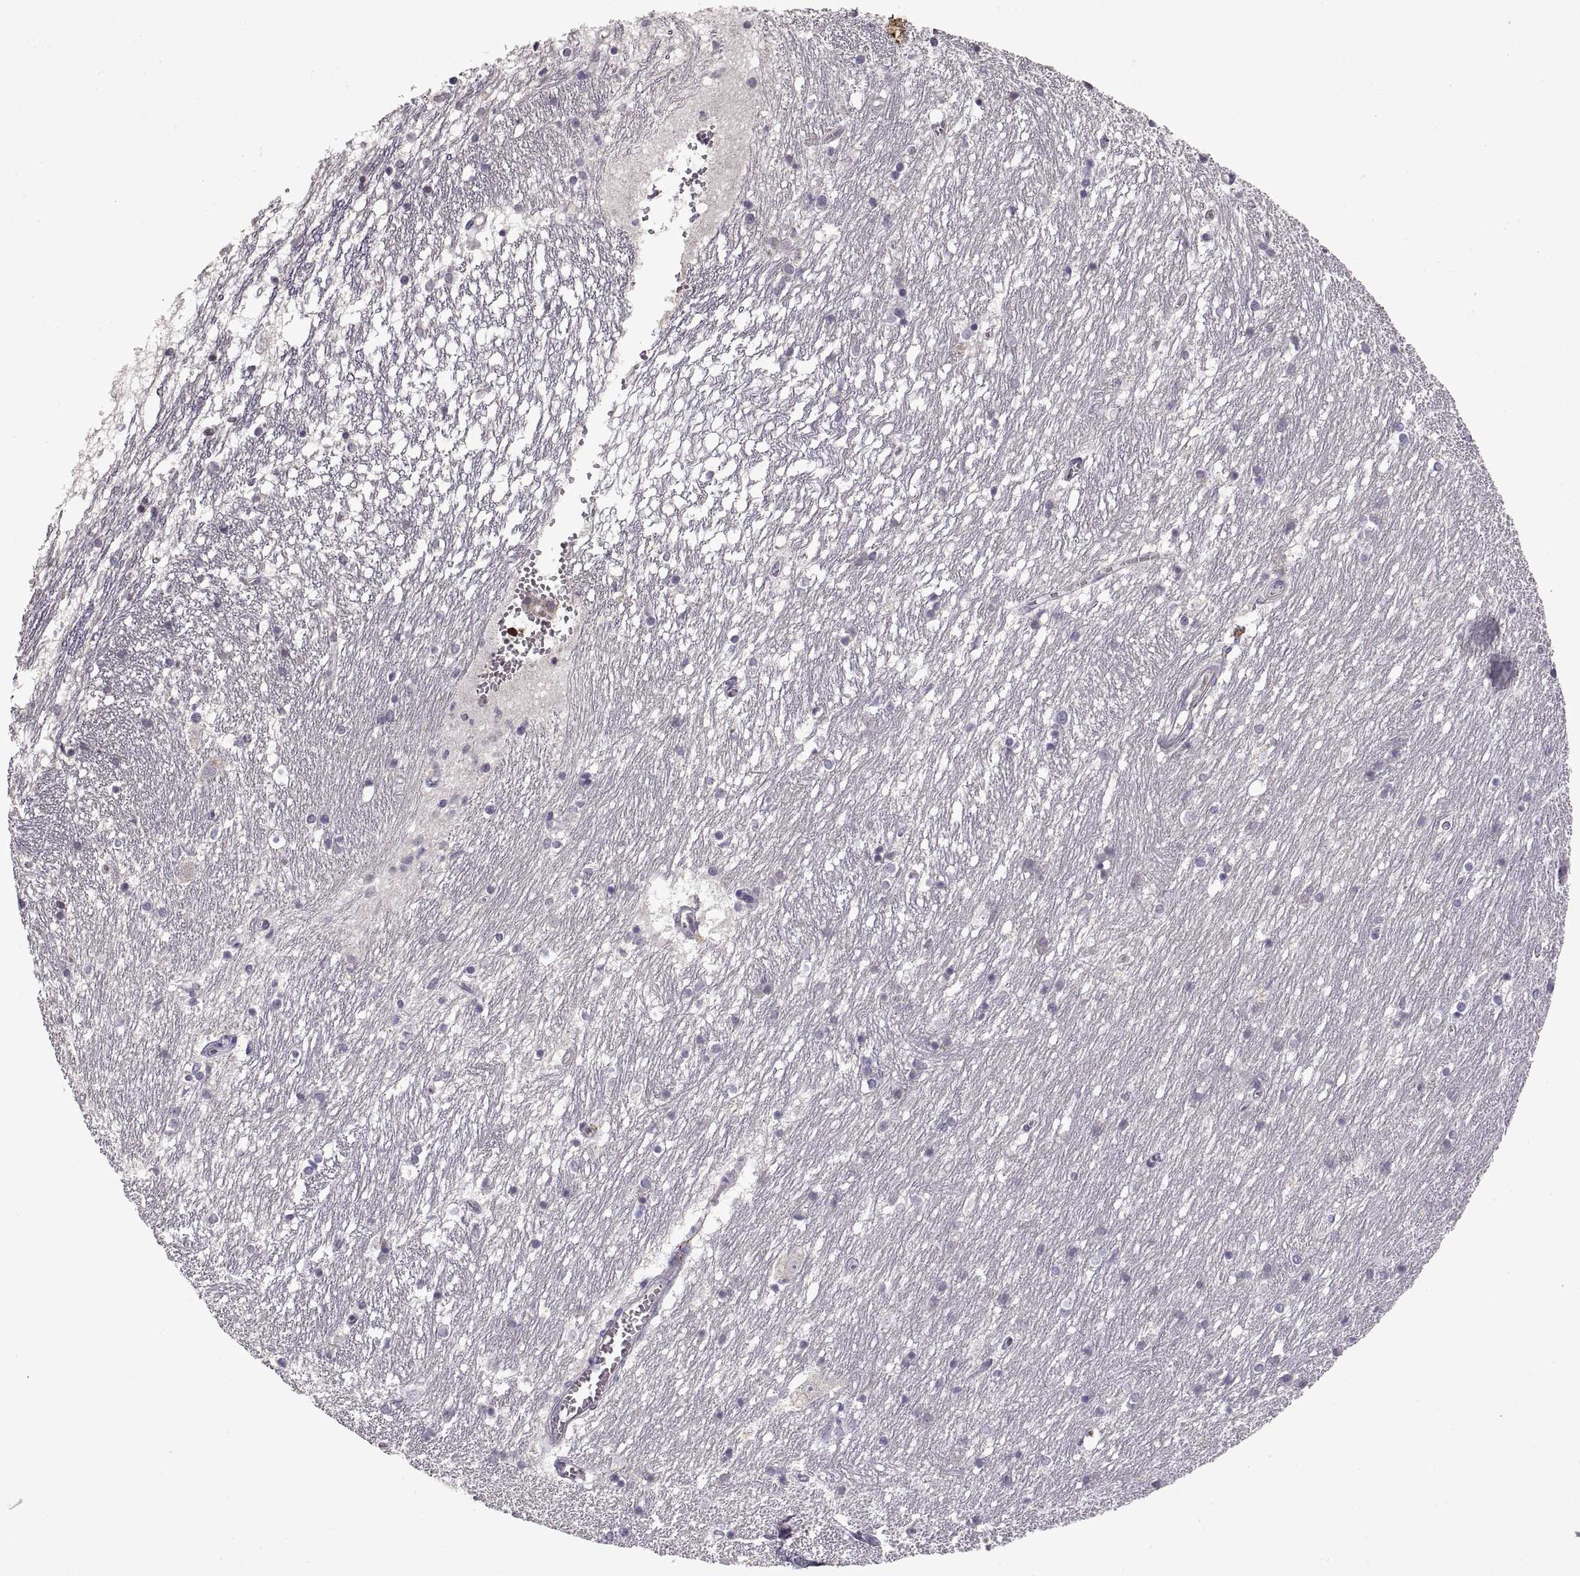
{"staining": {"intensity": "moderate", "quantity": "<25%", "location": "nuclear"}, "tissue": "caudate", "cell_type": "Glial cells", "image_type": "normal", "snomed": [{"axis": "morphology", "description": "Normal tissue, NOS"}, {"axis": "topography", "description": "Lateral ventricle wall"}], "caption": "Immunohistochemistry (IHC) staining of normal caudate, which shows low levels of moderate nuclear staining in approximately <25% of glial cells indicating moderate nuclear protein expression. The staining was performed using DAB (3,3'-diaminobenzidine) (brown) for protein detection and nuclei were counterstained in hematoxylin (blue).", "gene": "ADAM11", "patient": {"sex": "female", "age": 71}}